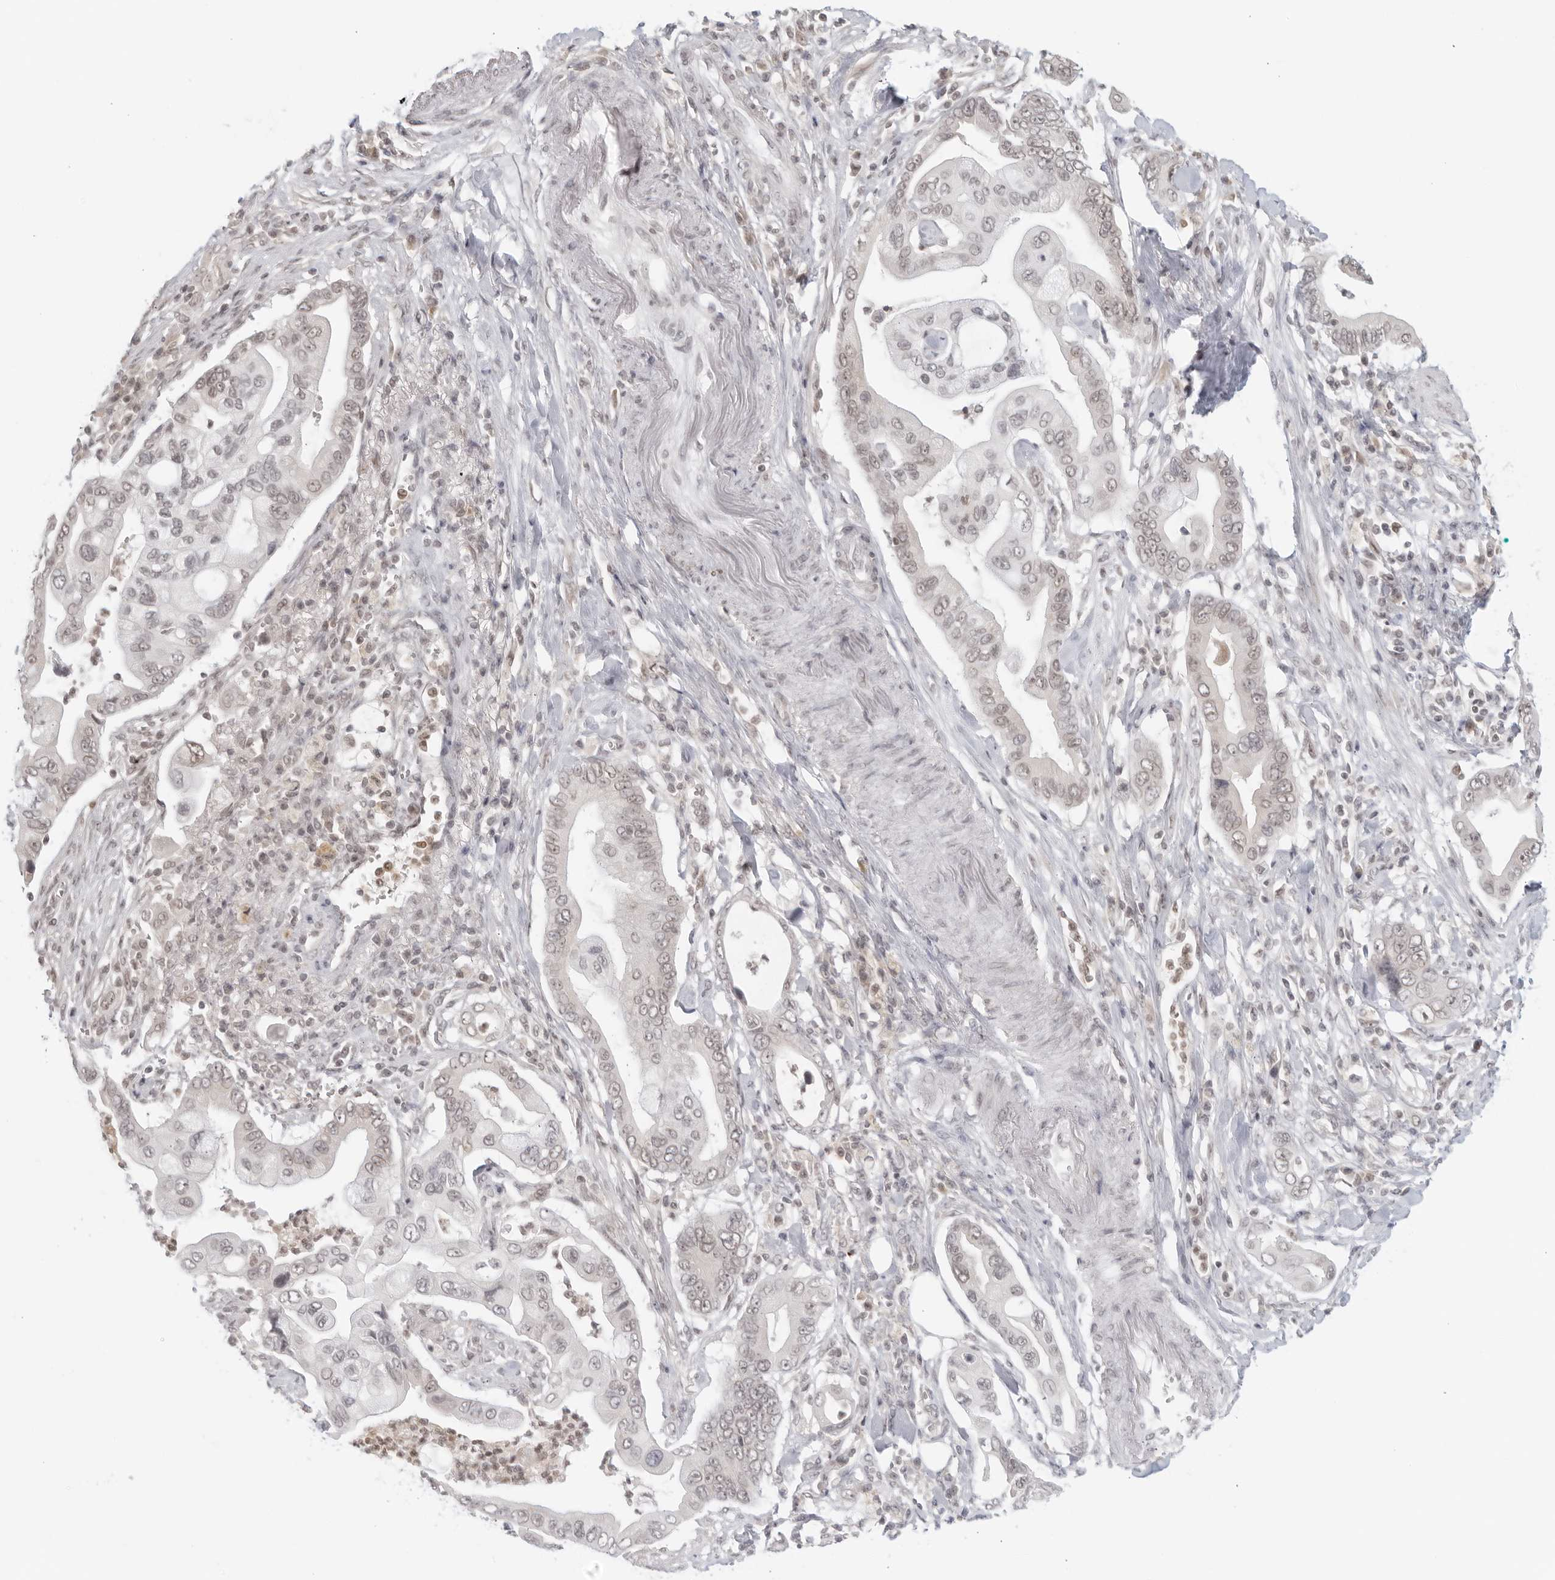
{"staining": {"intensity": "weak", "quantity": "<25%", "location": "nuclear"}, "tissue": "pancreatic cancer", "cell_type": "Tumor cells", "image_type": "cancer", "snomed": [{"axis": "morphology", "description": "Adenocarcinoma, NOS"}, {"axis": "topography", "description": "Pancreas"}], "caption": "There is no significant positivity in tumor cells of pancreatic cancer.", "gene": "RAB11FIP3", "patient": {"sex": "male", "age": 78}}